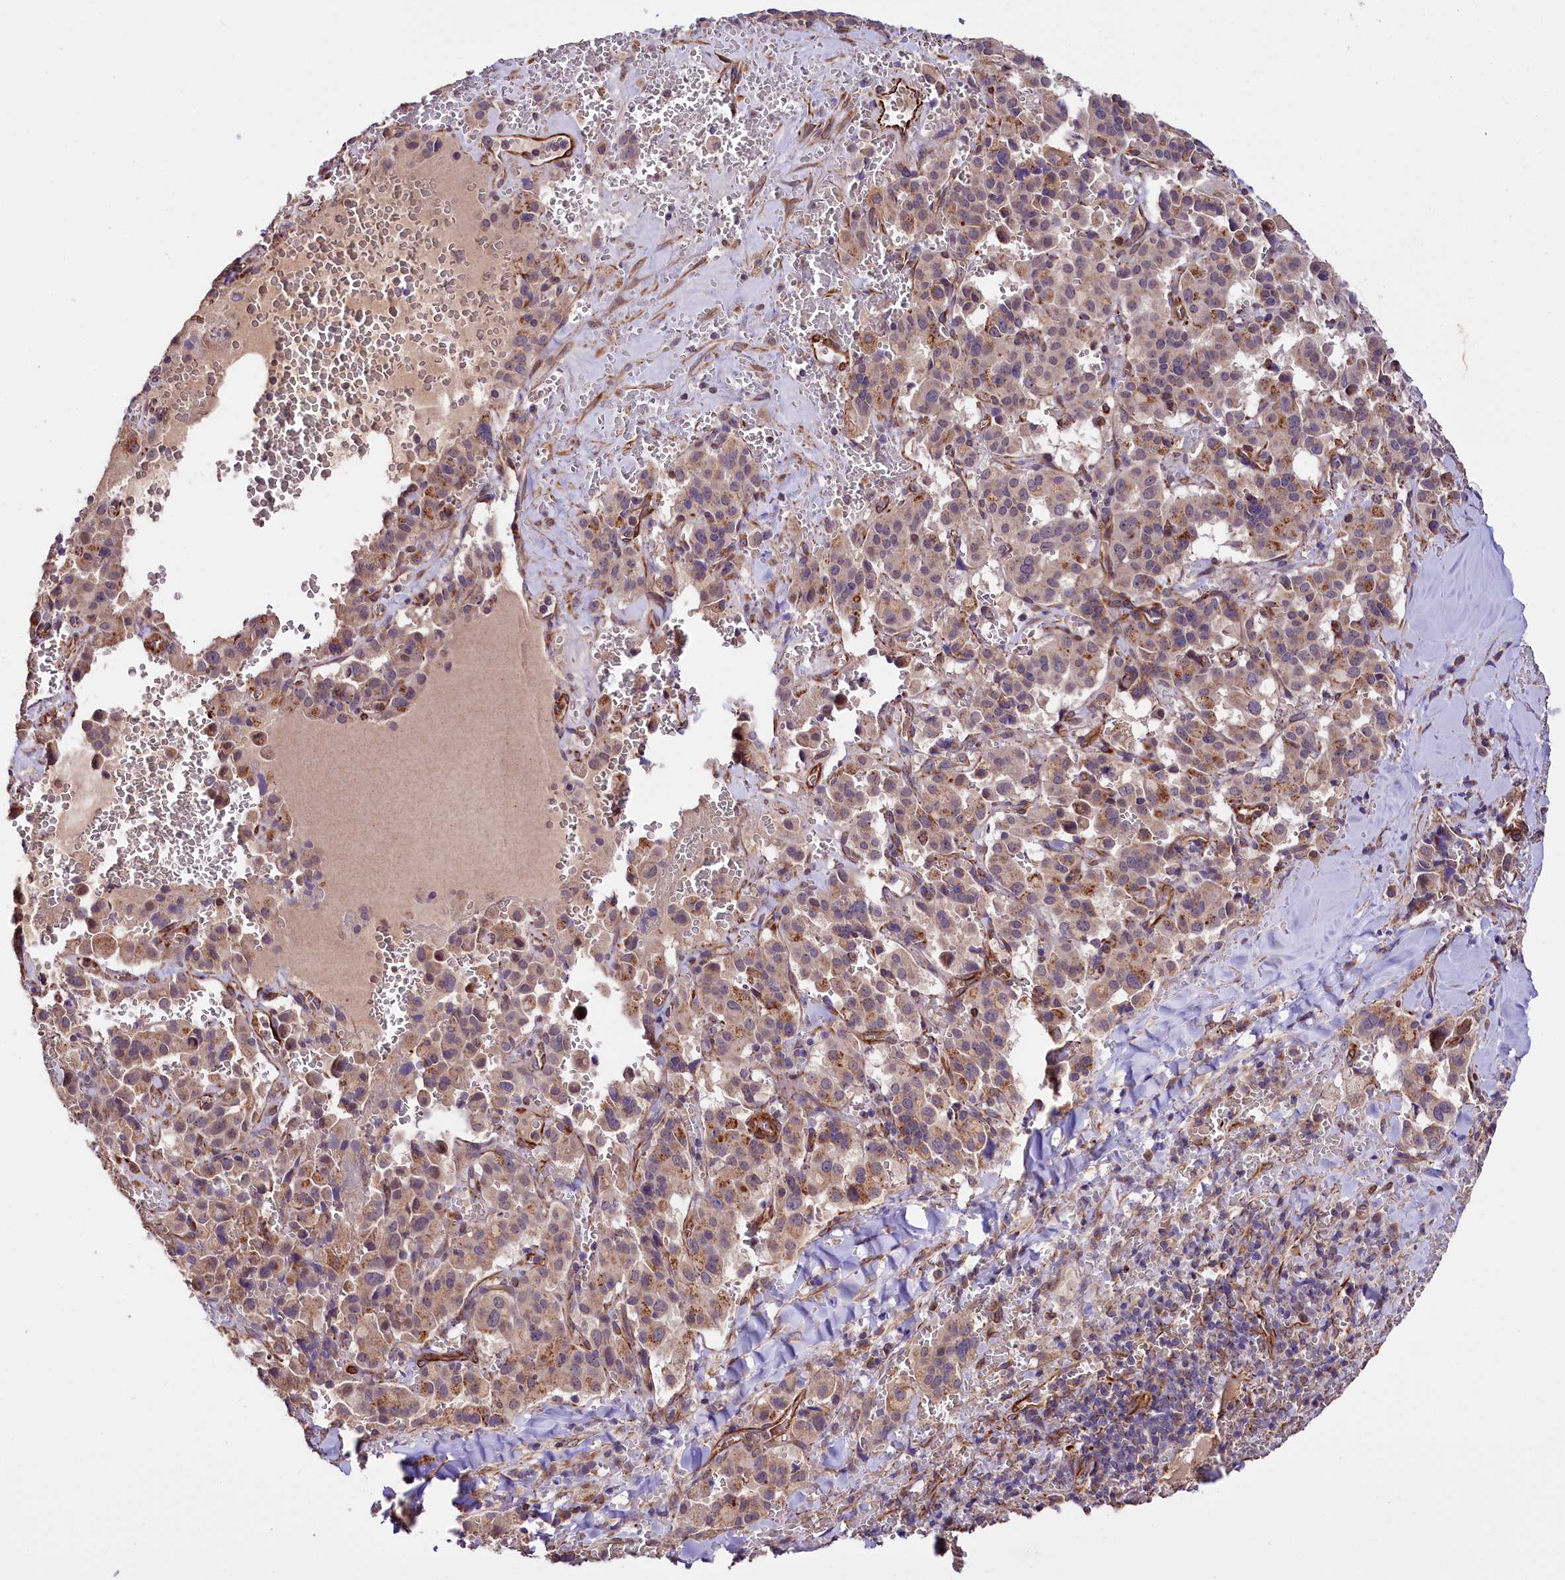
{"staining": {"intensity": "weak", "quantity": ">75%", "location": "cytoplasmic/membranous"}, "tissue": "pancreatic cancer", "cell_type": "Tumor cells", "image_type": "cancer", "snomed": [{"axis": "morphology", "description": "Adenocarcinoma, NOS"}, {"axis": "topography", "description": "Pancreas"}], "caption": "Pancreatic cancer was stained to show a protein in brown. There is low levels of weak cytoplasmic/membranous expression in about >75% of tumor cells.", "gene": "TTC12", "patient": {"sex": "male", "age": 65}}